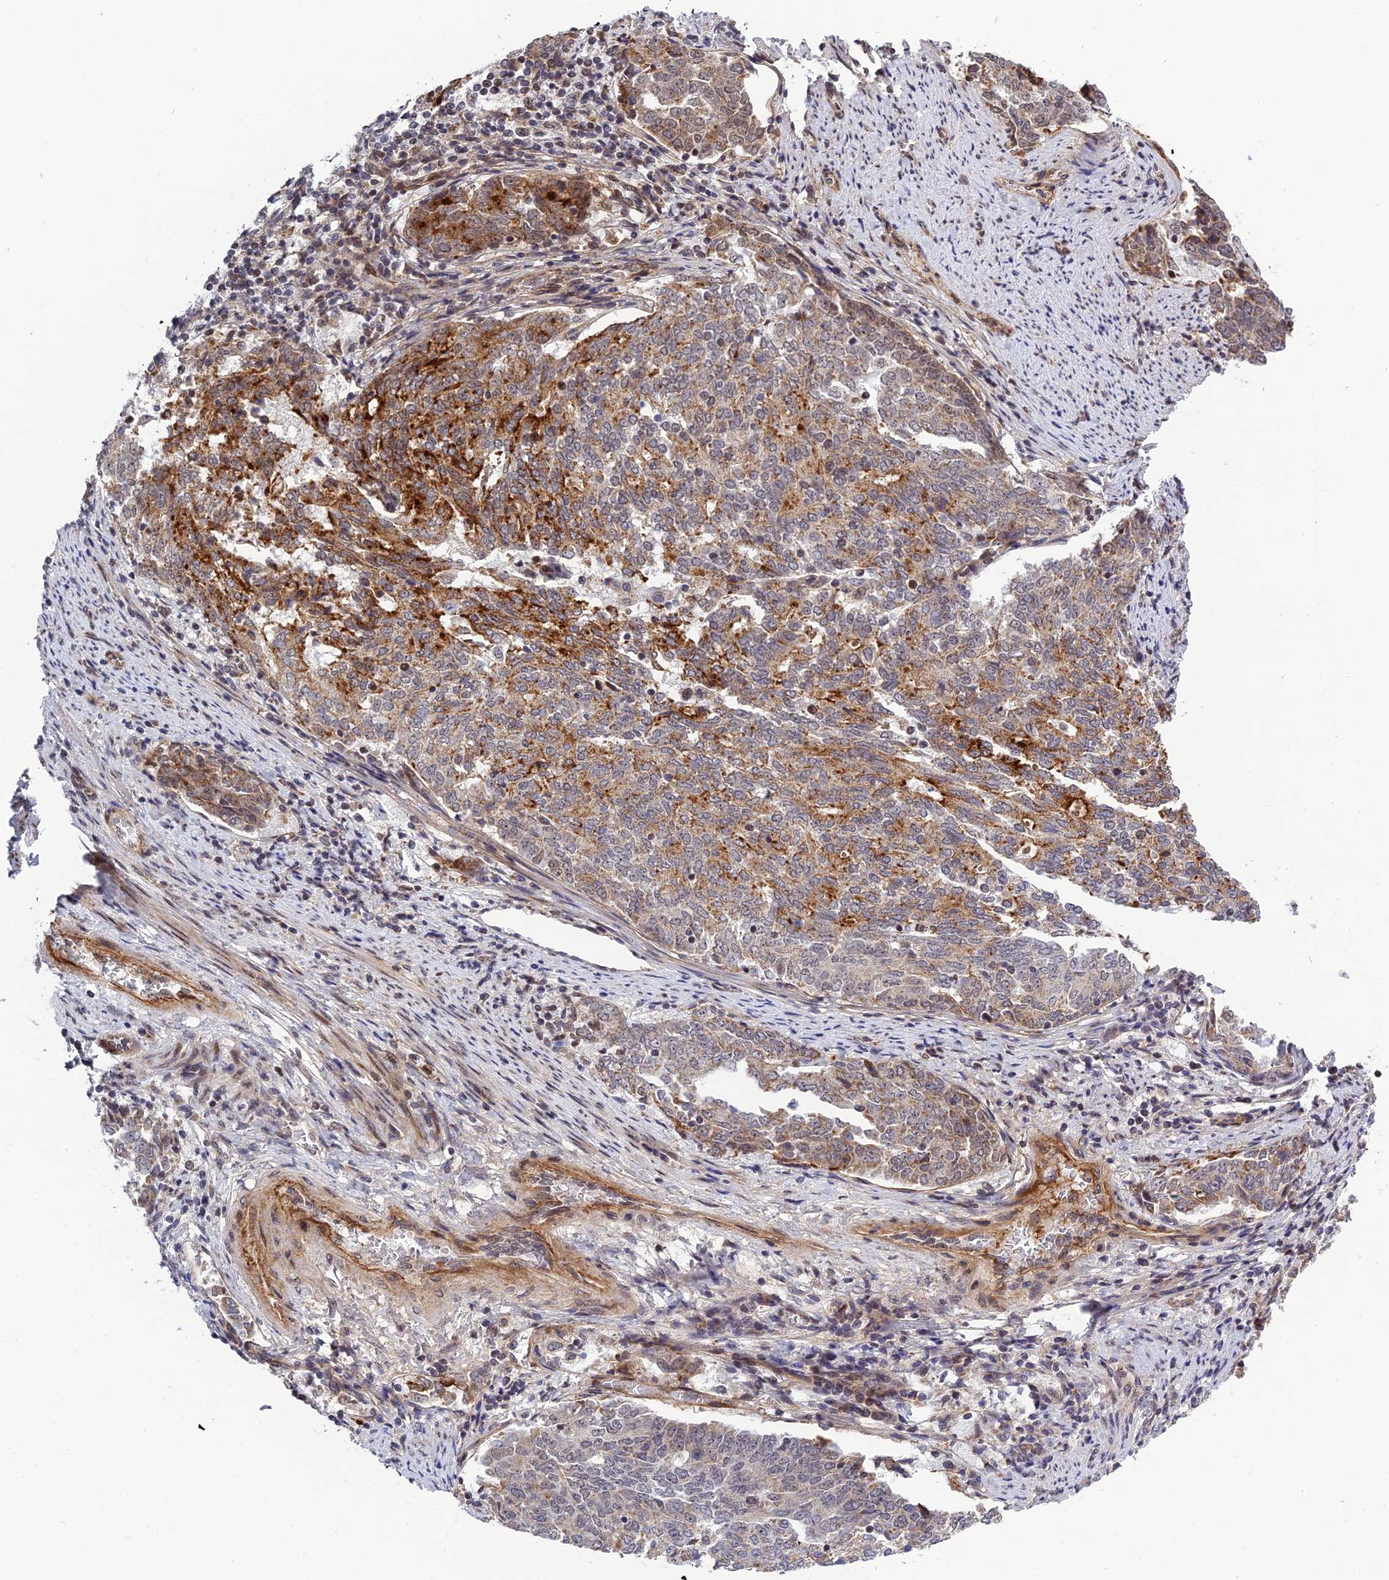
{"staining": {"intensity": "moderate", "quantity": ">75%", "location": "cytoplasmic/membranous,nuclear"}, "tissue": "endometrial cancer", "cell_type": "Tumor cells", "image_type": "cancer", "snomed": [{"axis": "morphology", "description": "Adenocarcinoma, NOS"}, {"axis": "topography", "description": "Endometrium"}], "caption": "Protein positivity by immunohistochemistry displays moderate cytoplasmic/membranous and nuclear staining in about >75% of tumor cells in endometrial cancer (adenocarcinoma). (IHC, brightfield microscopy, high magnification).", "gene": "REXO1", "patient": {"sex": "female", "age": 80}}